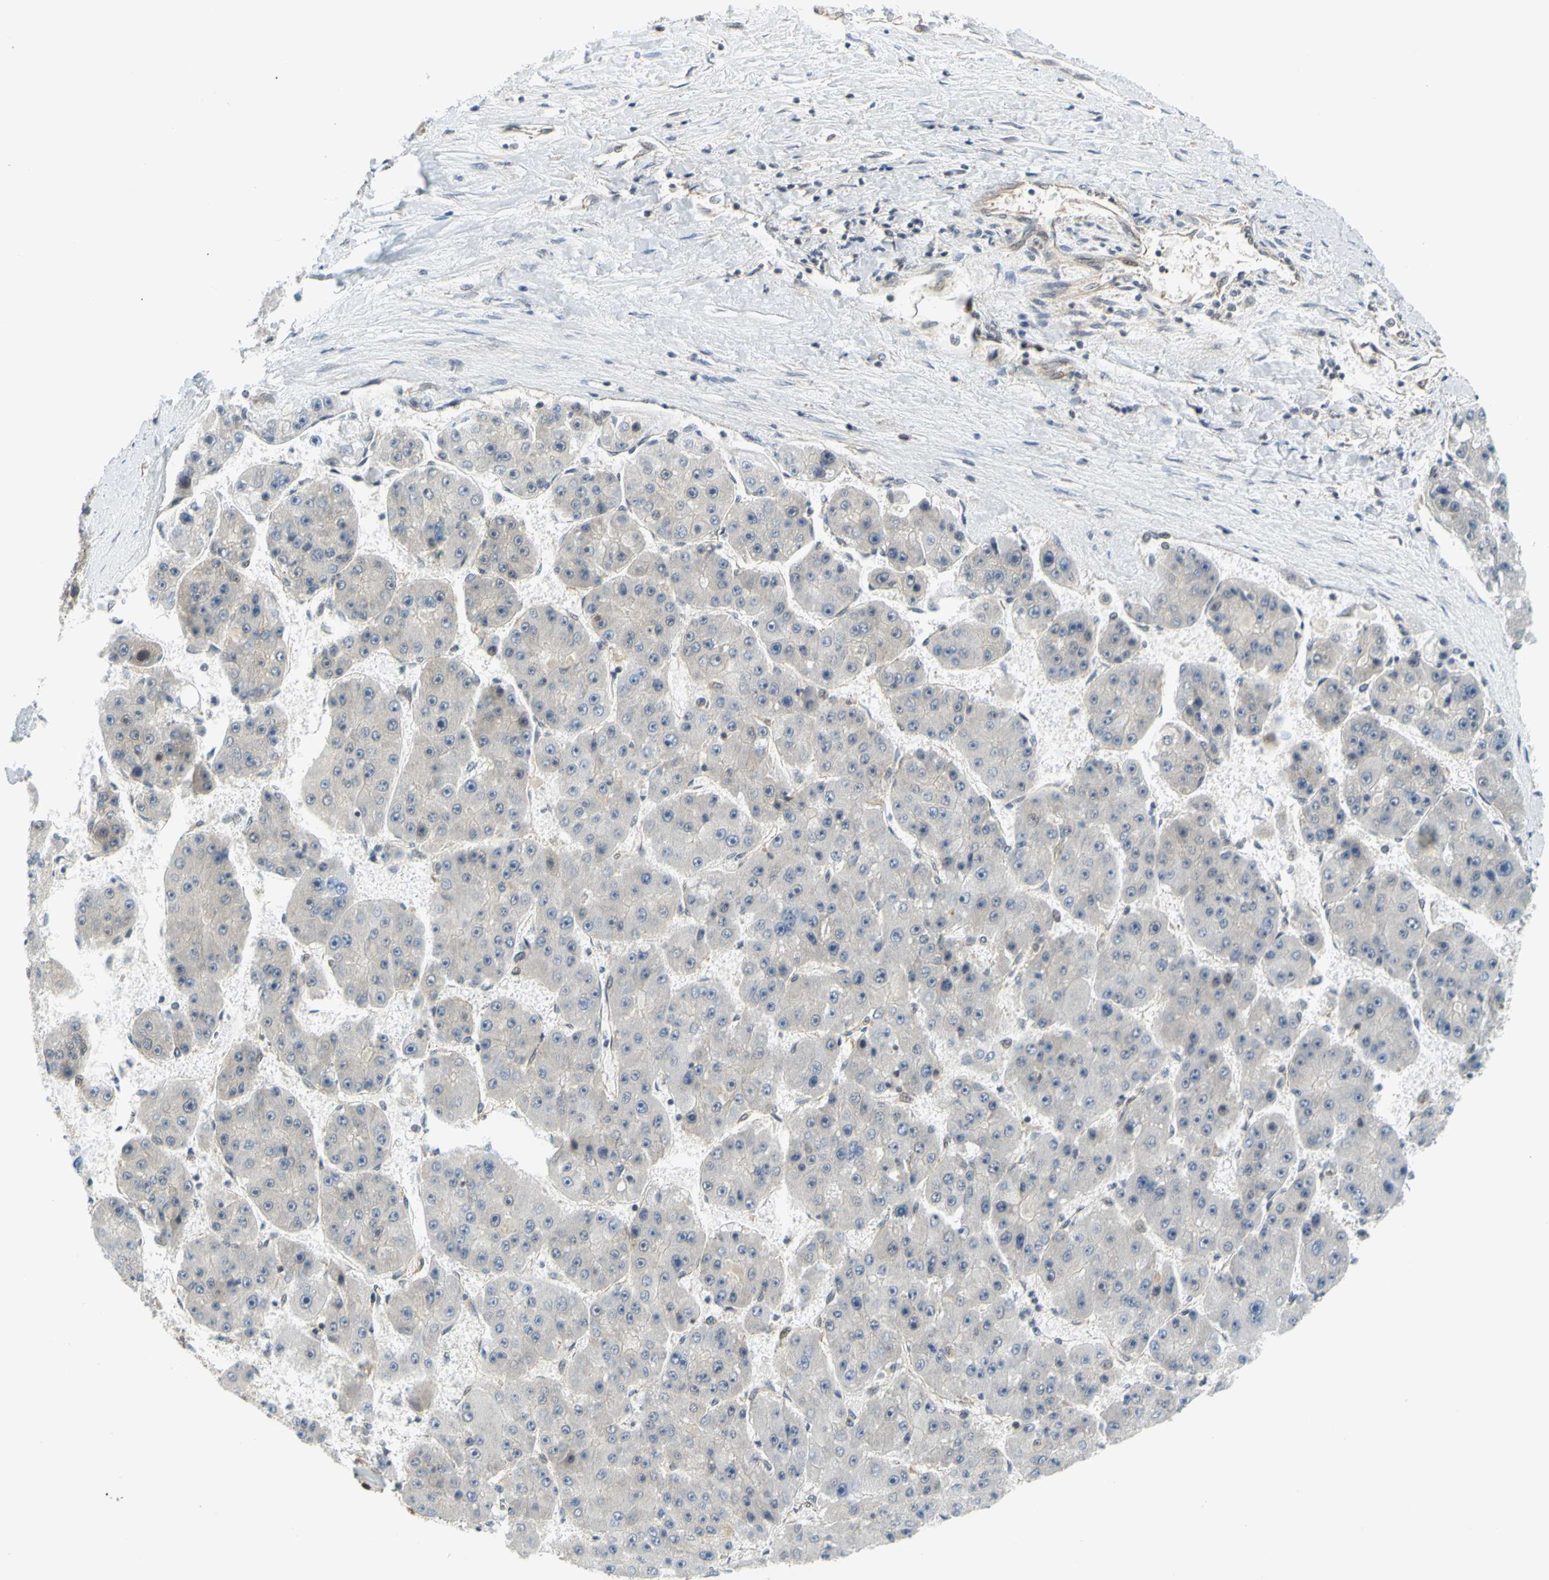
{"staining": {"intensity": "negative", "quantity": "none", "location": "none"}, "tissue": "liver cancer", "cell_type": "Tumor cells", "image_type": "cancer", "snomed": [{"axis": "morphology", "description": "Carcinoma, Hepatocellular, NOS"}, {"axis": "topography", "description": "Liver"}], "caption": "A histopathology image of liver cancer (hepatocellular carcinoma) stained for a protein reveals no brown staining in tumor cells.", "gene": "MAPK9", "patient": {"sex": "female", "age": 61}}